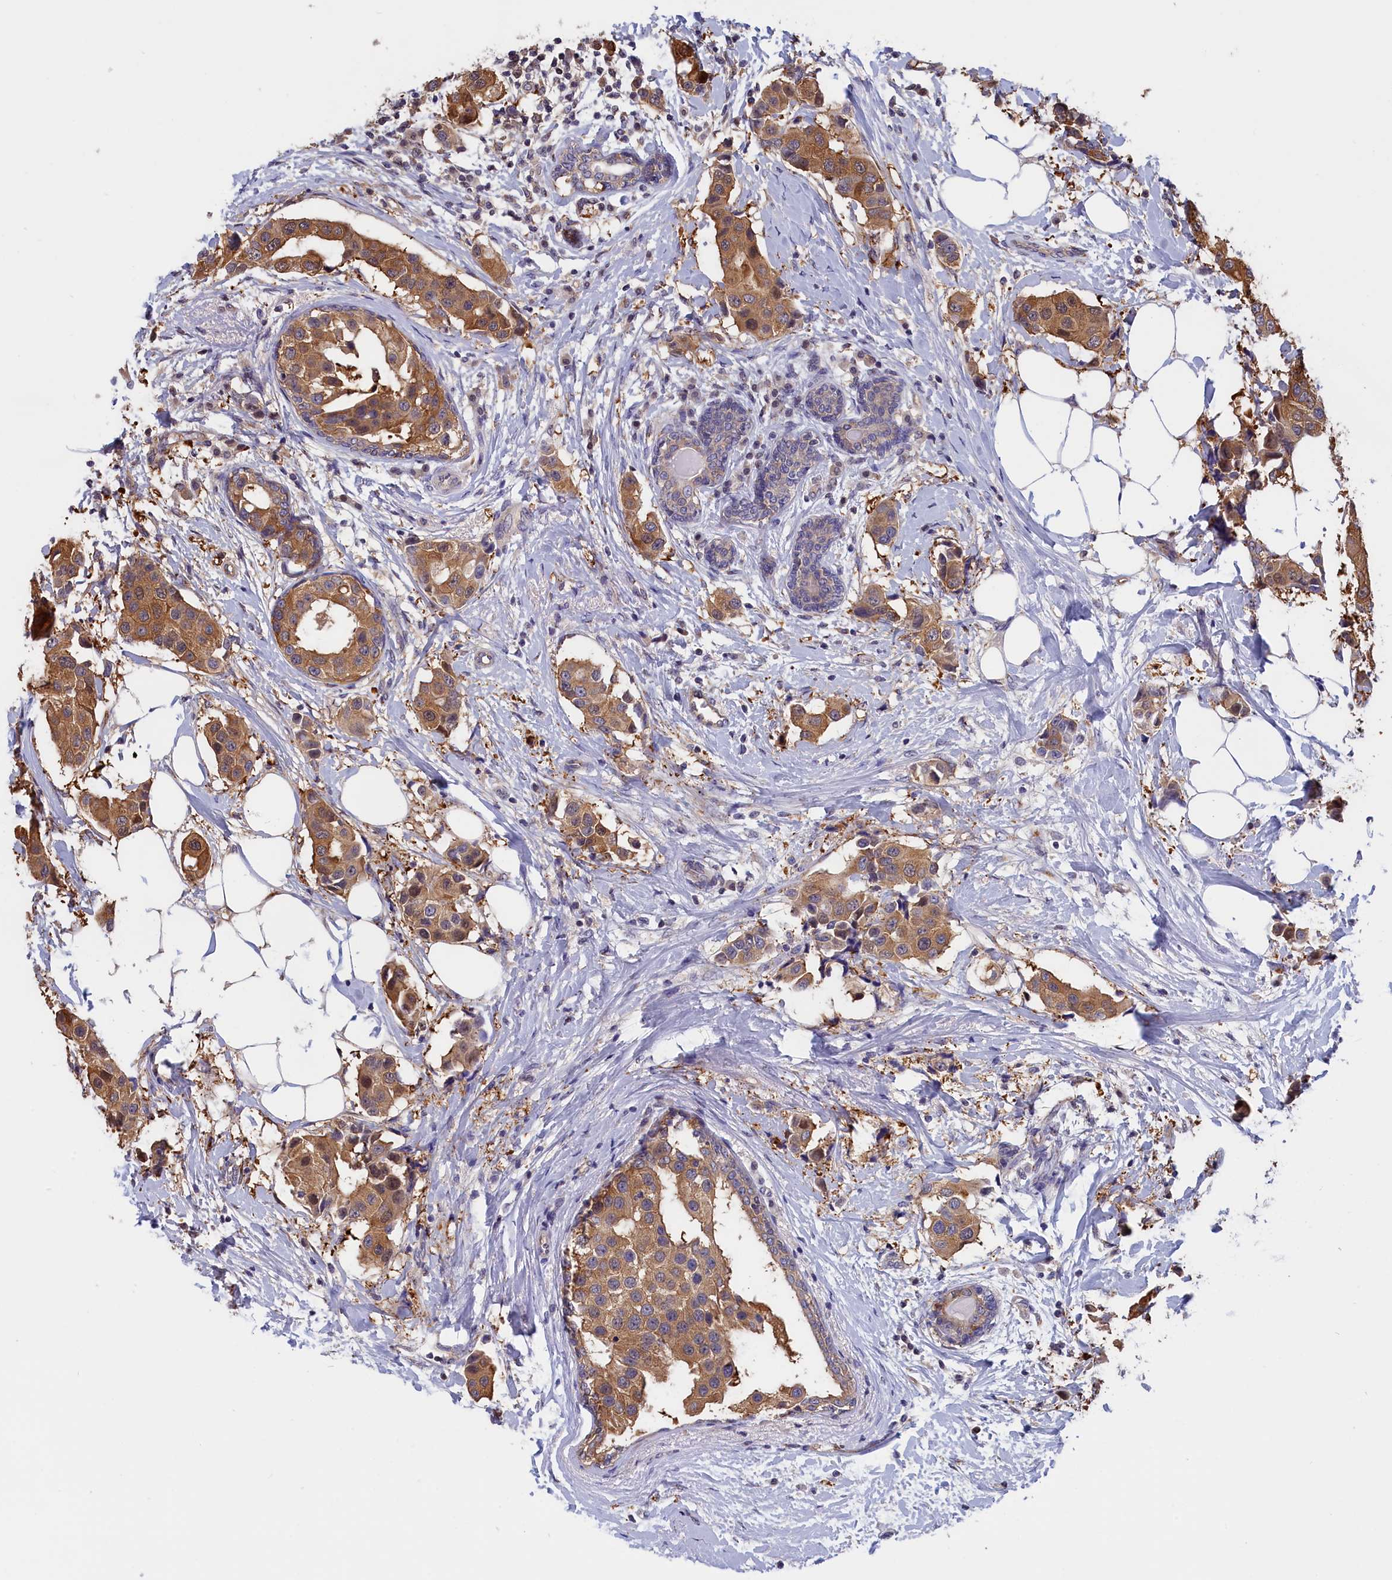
{"staining": {"intensity": "moderate", "quantity": ">75%", "location": "cytoplasmic/membranous"}, "tissue": "breast cancer", "cell_type": "Tumor cells", "image_type": "cancer", "snomed": [{"axis": "morphology", "description": "Normal tissue, NOS"}, {"axis": "morphology", "description": "Duct carcinoma"}, {"axis": "topography", "description": "Breast"}], "caption": "The immunohistochemical stain shows moderate cytoplasmic/membranous expression in tumor cells of breast cancer tissue.", "gene": "ABCC8", "patient": {"sex": "female", "age": 39}}